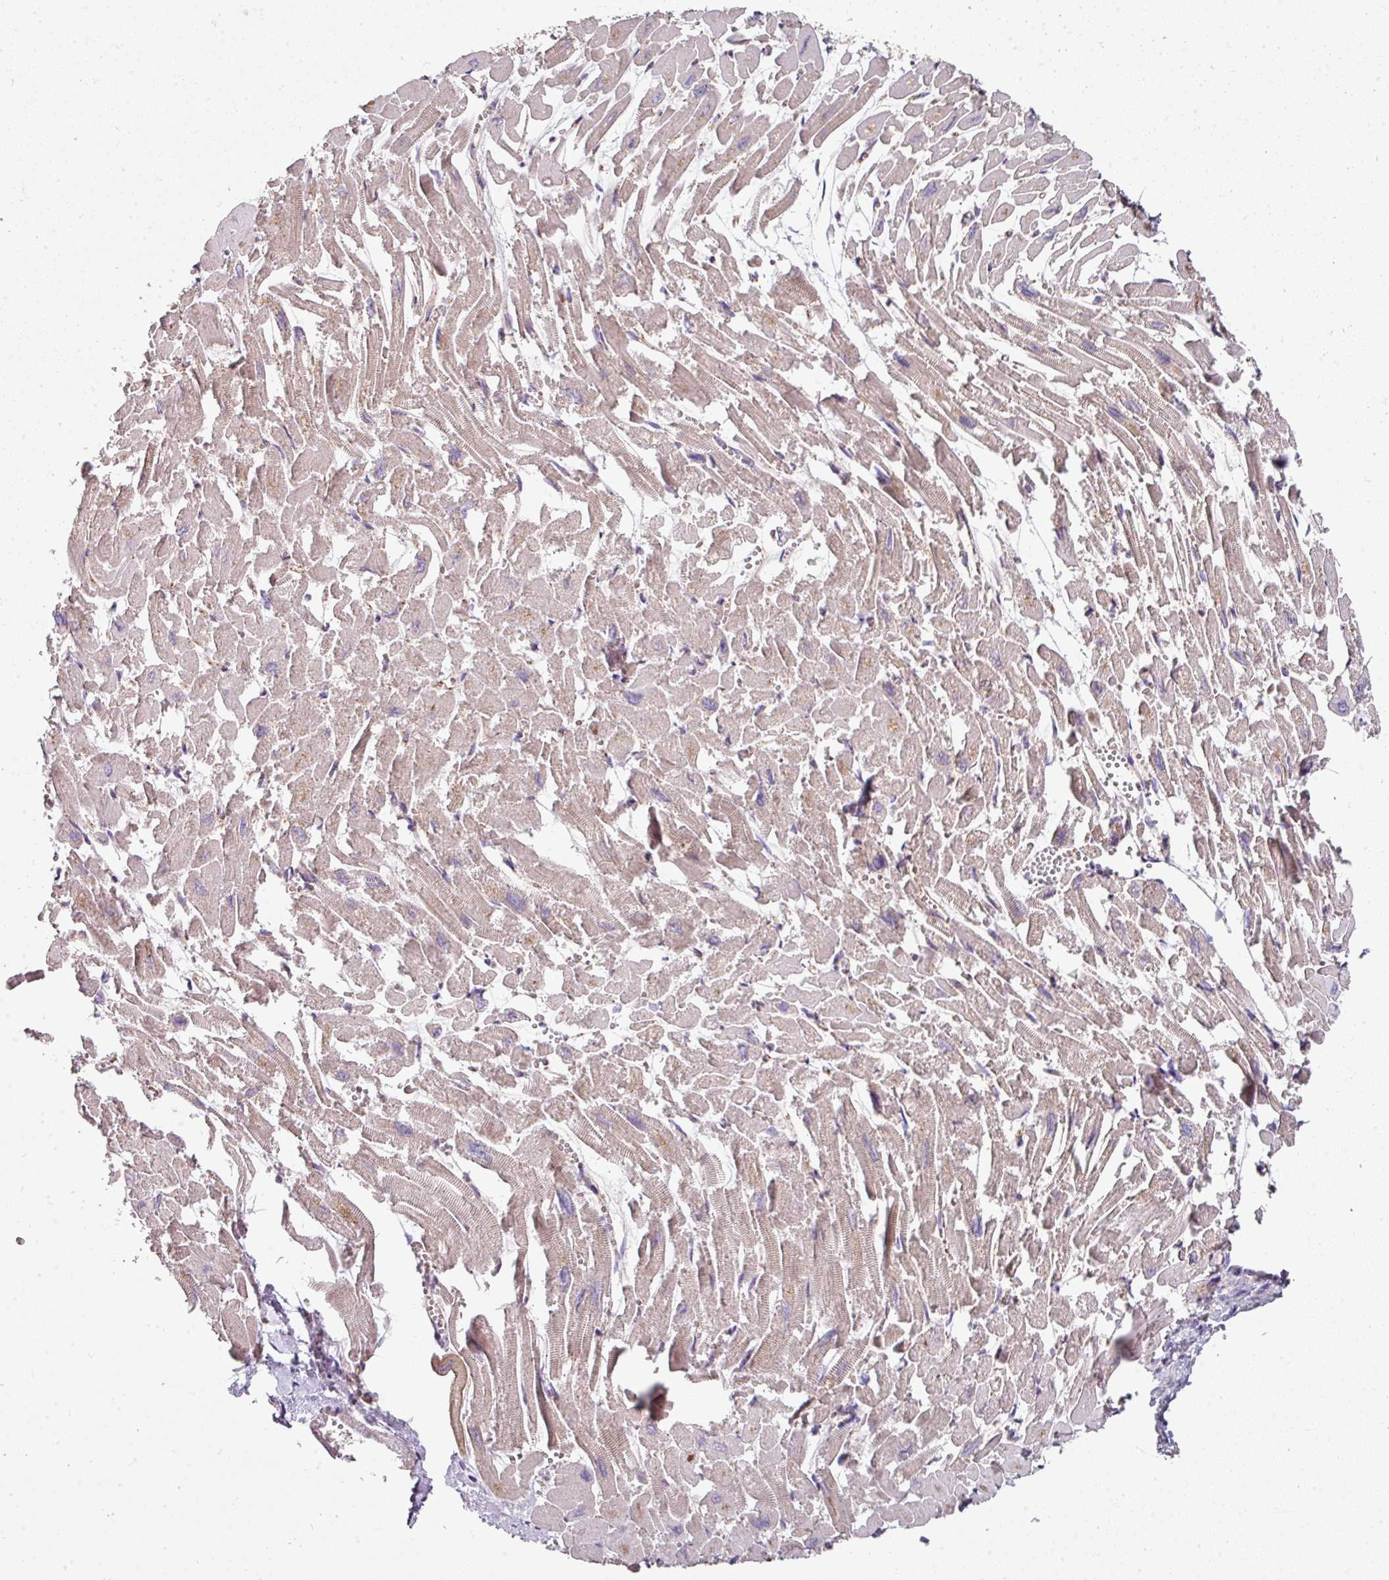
{"staining": {"intensity": "weak", "quantity": "25%-75%", "location": "cytoplasmic/membranous"}, "tissue": "heart muscle", "cell_type": "Cardiomyocytes", "image_type": "normal", "snomed": [{"axis": "morphology", "description": "Normal tissue, NOS"}, {"axis": "topography", "description": "Heart"}], "caption": "Human heart muscle stained for a protein (brown) reveals weak cytoplasmic/membranous positive staining in approximately 25%-75% of cardiomyocytes.", "gene": "C4orf48", "patient": {"sex": "male", "age": 54}}